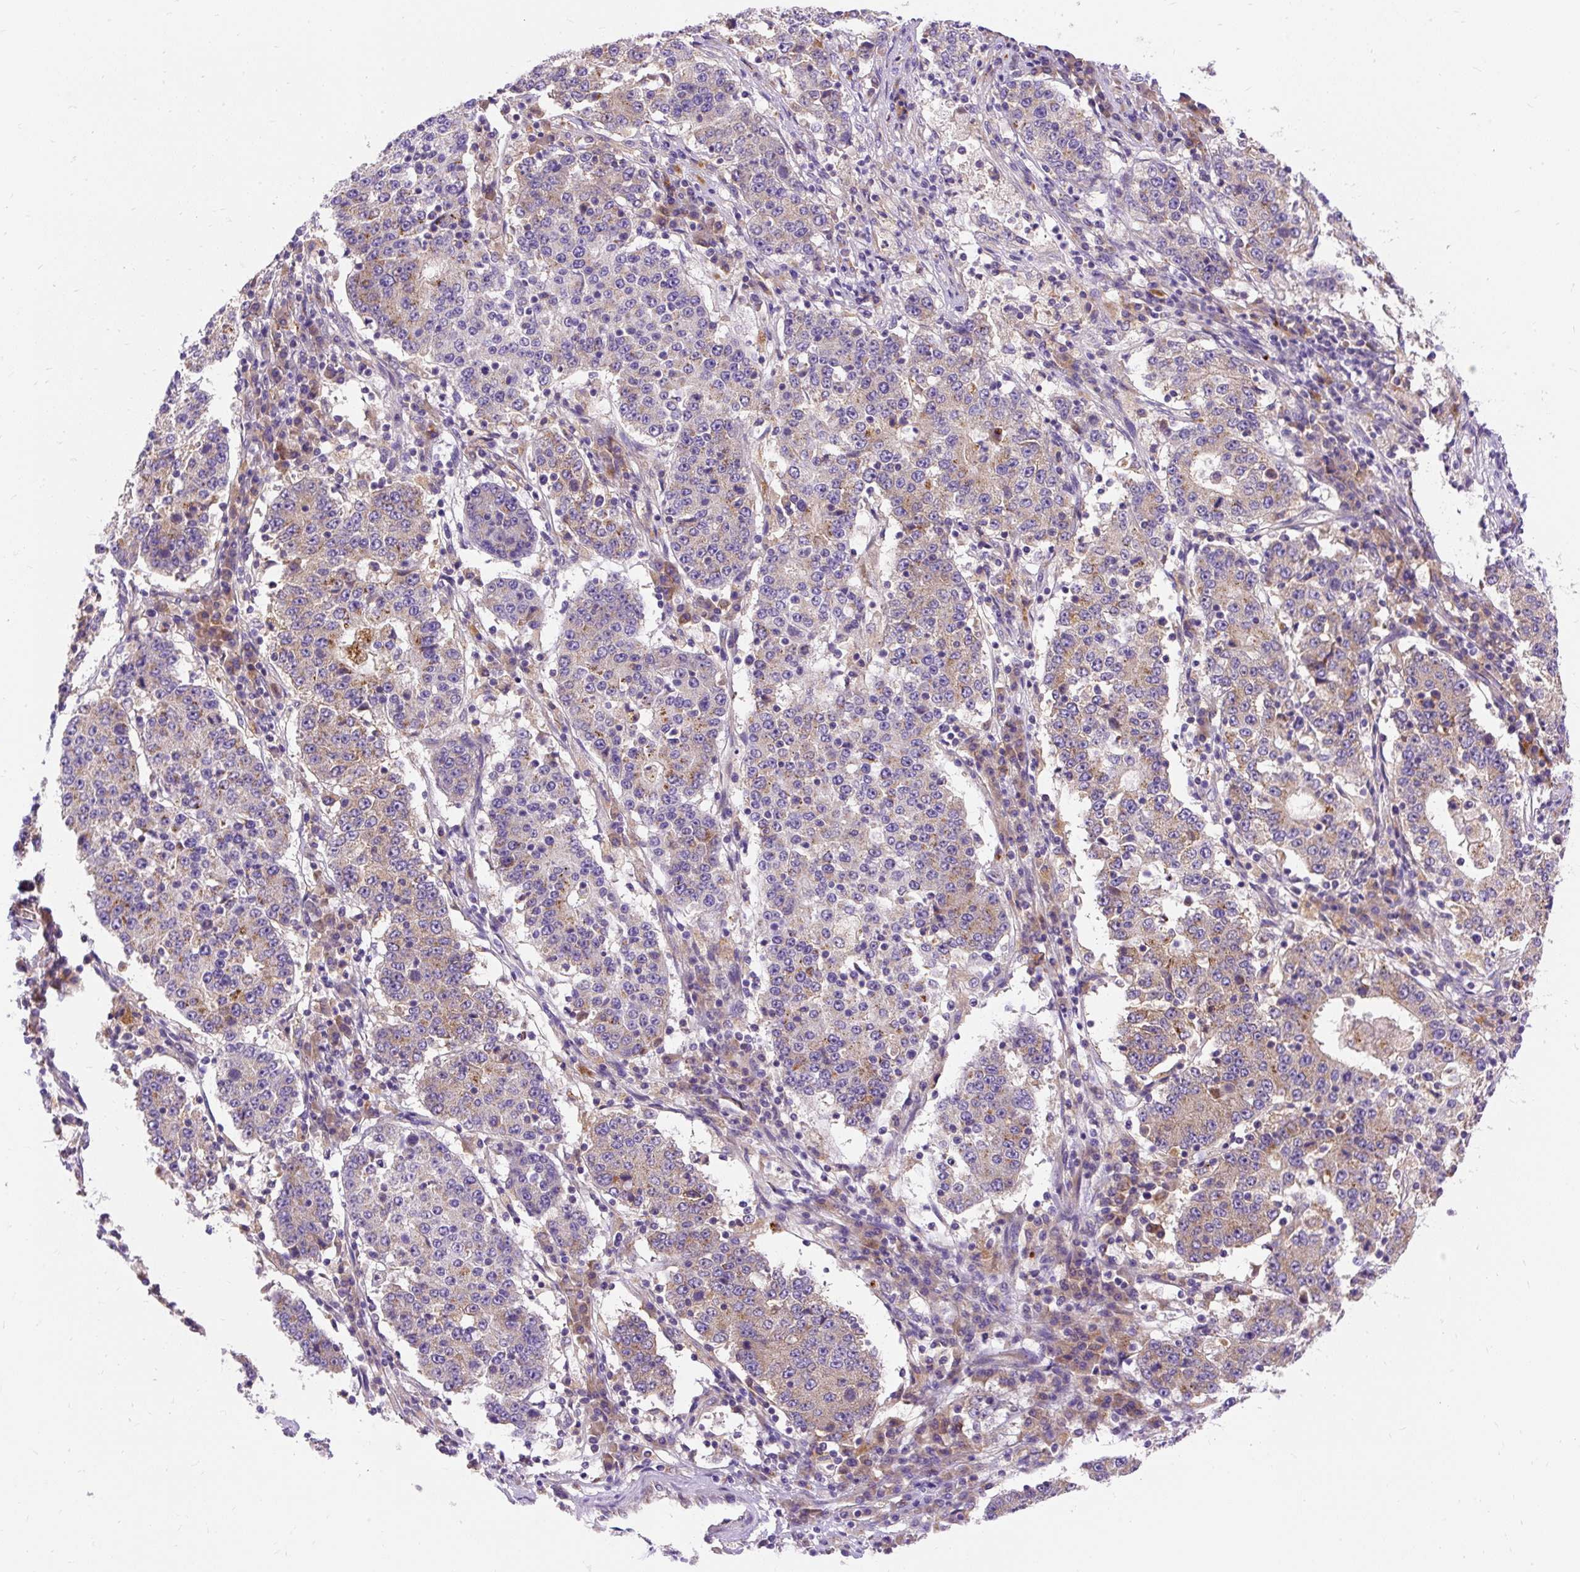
{"staining": {"intensity": "weak", "quantity": "25%-75%", "location": "cytoplasmic/membranous"}, "tissue": "stomach cancer", "cell_type": "Tumor cells", "image_type": "cancer", "snomed": [{"axis": "morphology", "description": "Adenocarcinoma, NOS"}, {"axis": "topography", "description": "Stomach"}], "caption": "Immunohistochemistry photomicrograph of neoplastic tissue: stomach adenocarcinoma stained using immunohistochemistry (IHC) demonstrates low levels of weak protein expression localized specifically in the cytoplasmic/membranous of tumor cells, appearing as a cytoplasmic/membranous brown color.", "gene": "OR4K15", "patient": {"sex": "male", "age": 59}}